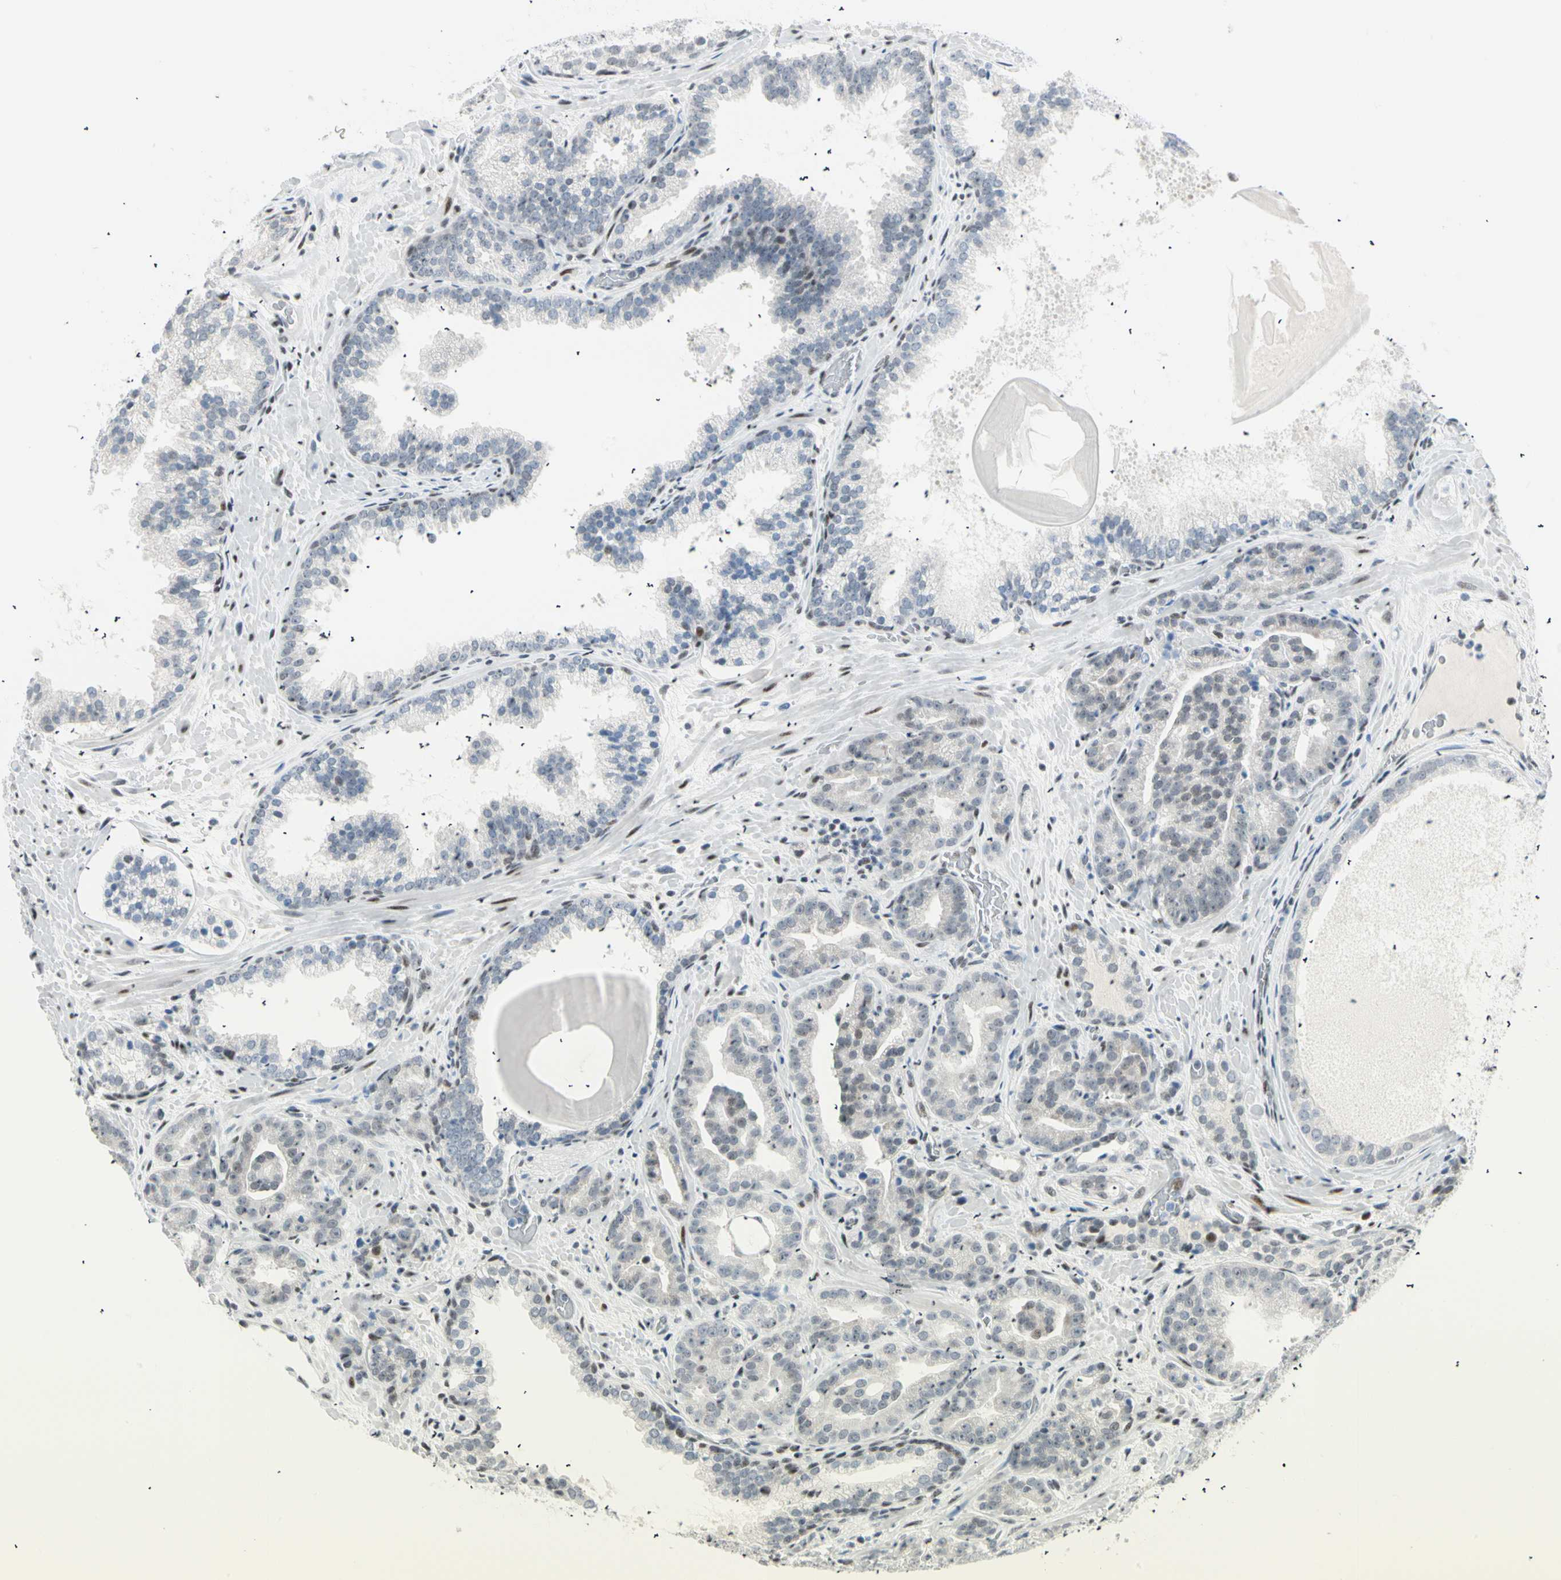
{"staining": {"intensity": "negative", "quantity": "none", "location": "none"}, "tissue": "prostate cancer", "cell_type": "Tumor cells", "image_type": "cancer", "snomed": [{"axis": "morphology", "description": "Adenocarcinoma, Low grade"}, {"axis": "topography", "description": "Prostate"}], "caption": "This is an immunohistochemistry histopathology image of human low-grade adenocarcinoma (prostate). There is no positivity in tumor cells.", "gene": "PKNOX1", "patient": {"sex": "male", "age": 63}}